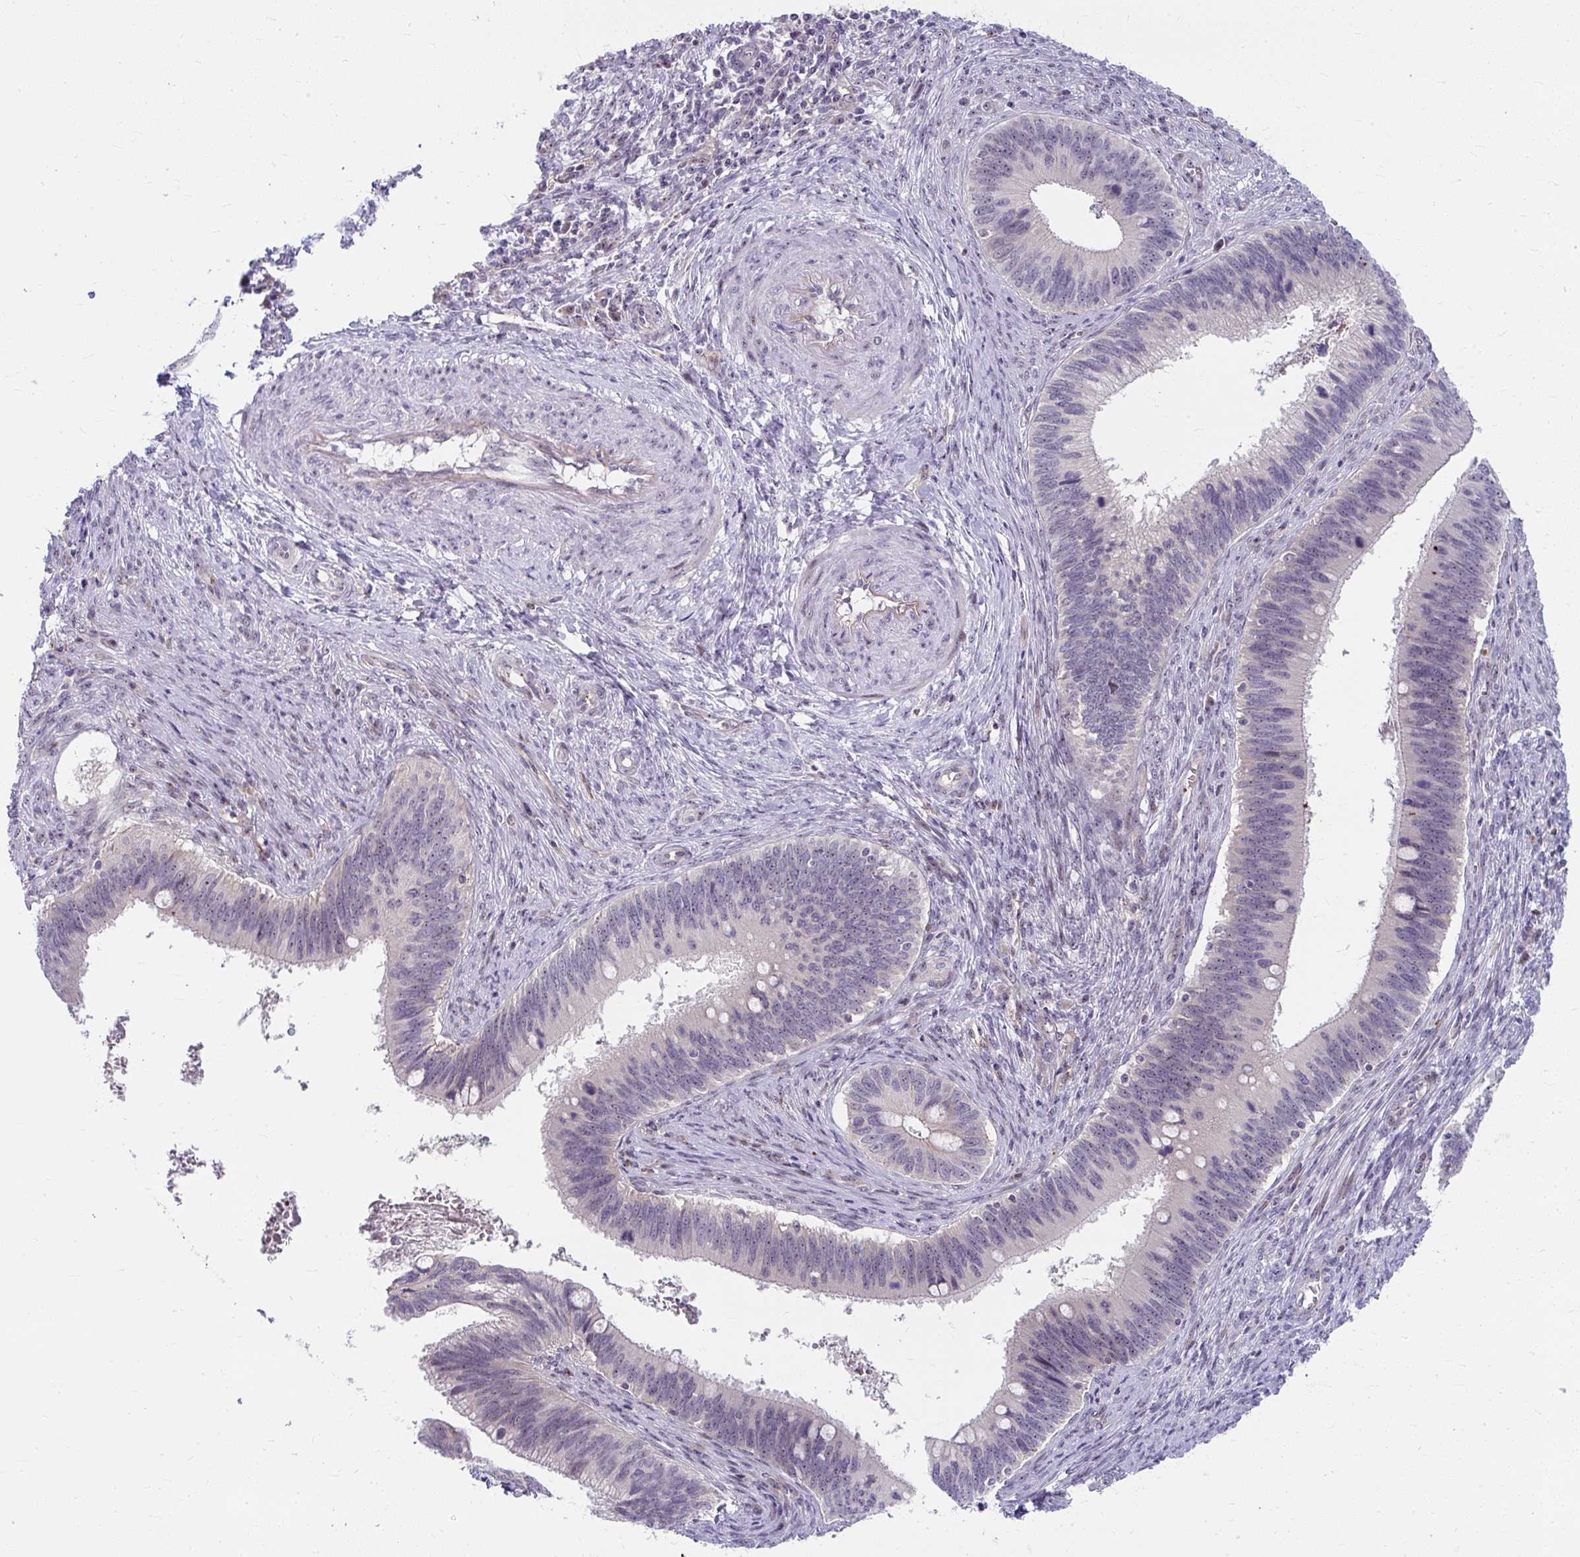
{"staining": {"intensity": "negative", "quantity": "none", "location": "none"}, "tissue": "cervical cancer", "cell_type": "Tumor cells", "image_type": "cancer", "snomed": [{"axis": "morphology", "description": "Adenocarcinoma, NOS"}, {"axis": "topography", "description": "Cervix"}], "caption": "Image shows no protein staining in tumor cells of adenocarcinoma (cervical) tissue.", "gene": "MUS81", "patient": {"sex": "female", "age": 42}}